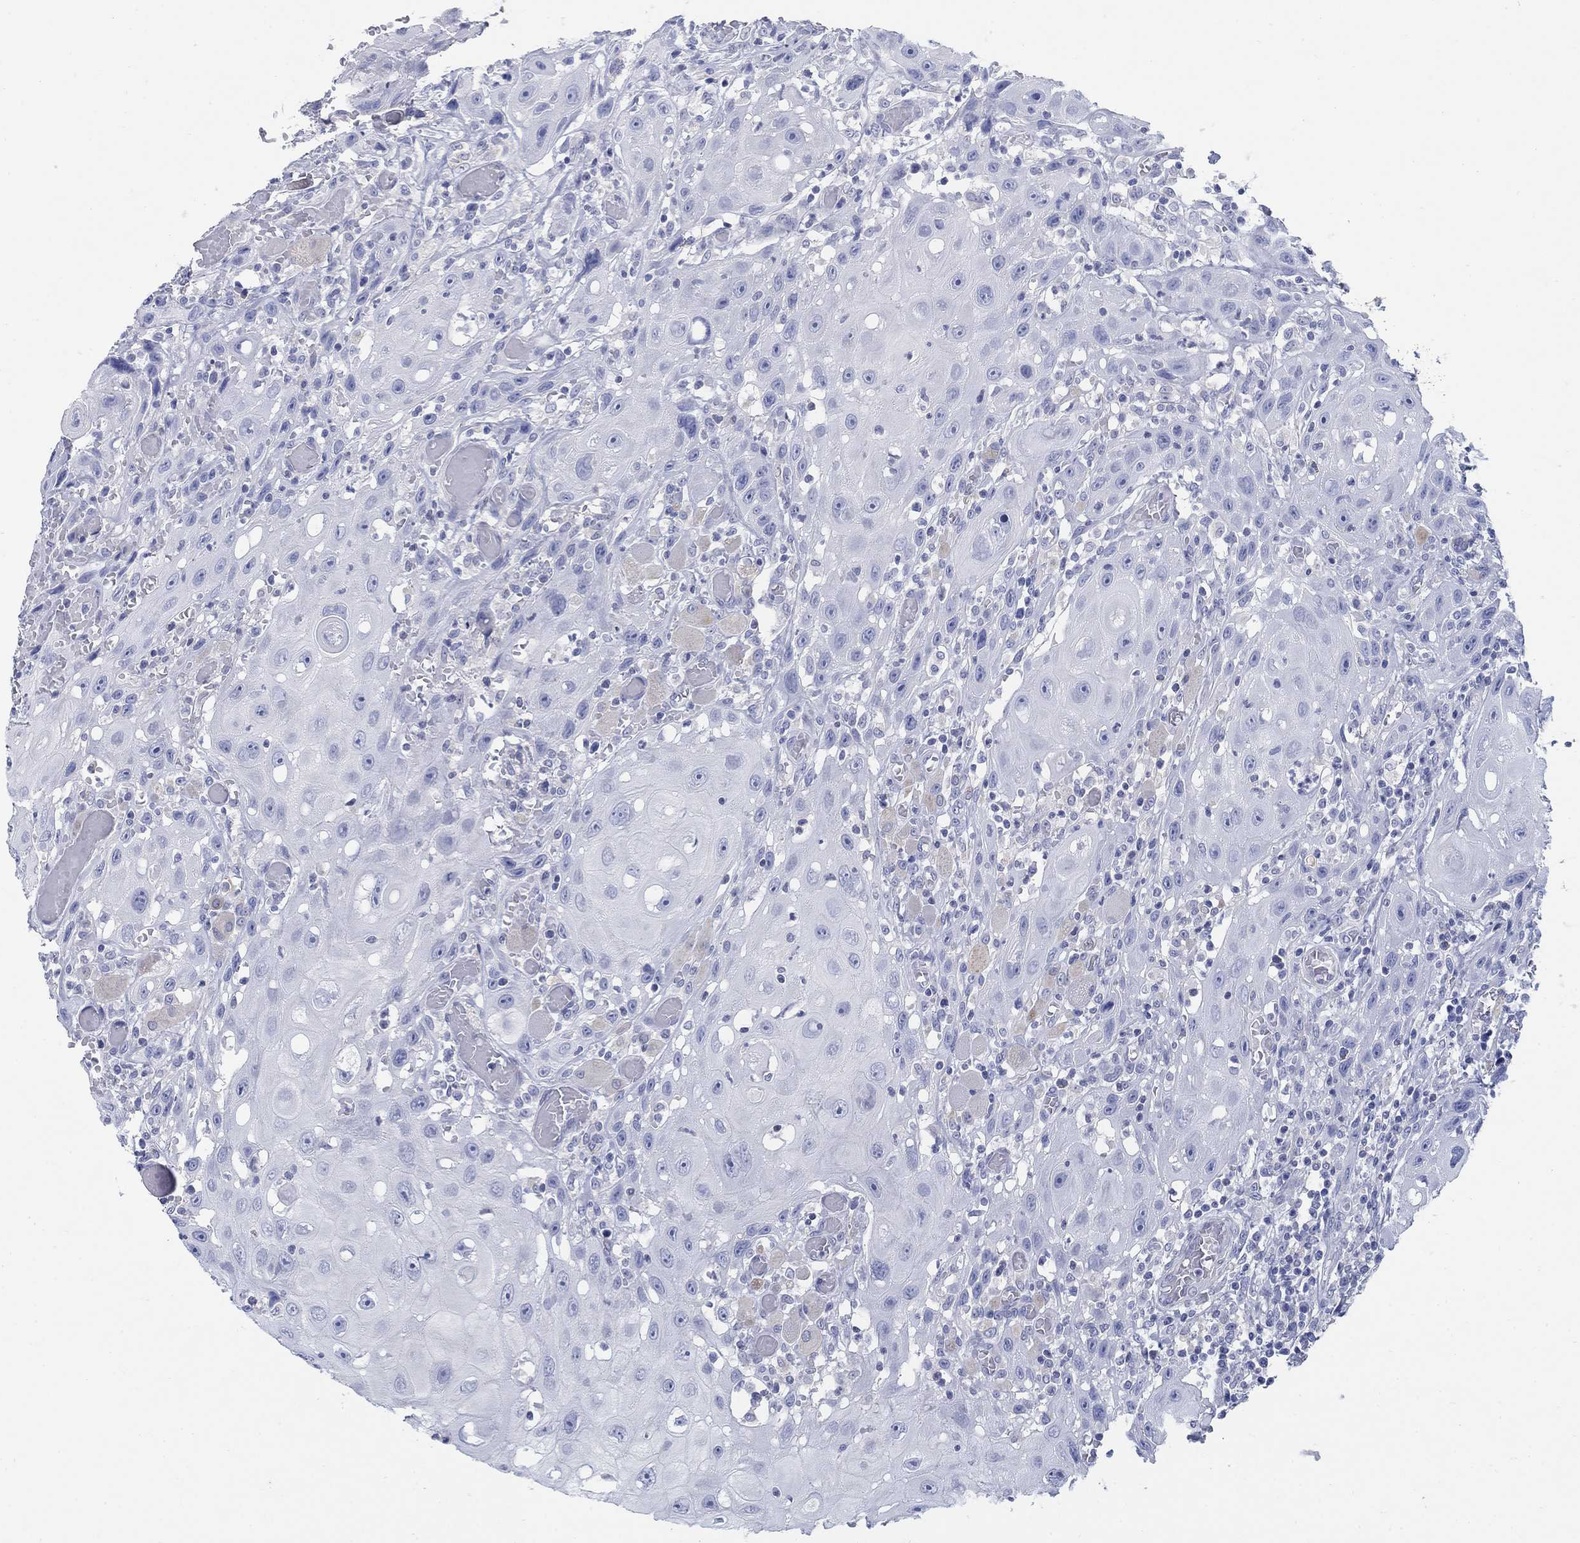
{"staining": {"intensity": "negative", "quantity": "none", "location": "none"}, "tissue": "head and neck cancer", "cell_type": "Tumor cells", "image_type": "cancer", "snomed": [{"axis": "morphology", "description": "Normal tissue, NOS"}, {"axis": "morphology", "description": "Squamous cell carcinoma, NOS"}, {"axis": "topography", "description": "Oral tissue"}, {"axis": "topography", "description": "Head-Neck"}], "caption": "High power microscopy image of an immunohistochemistry (IHC) micrograph of head and neck cancer, revealing no significant staining in tumor cells.", "gene": "SCCPDH", "patient": {"sex": "male", "age": 71}}